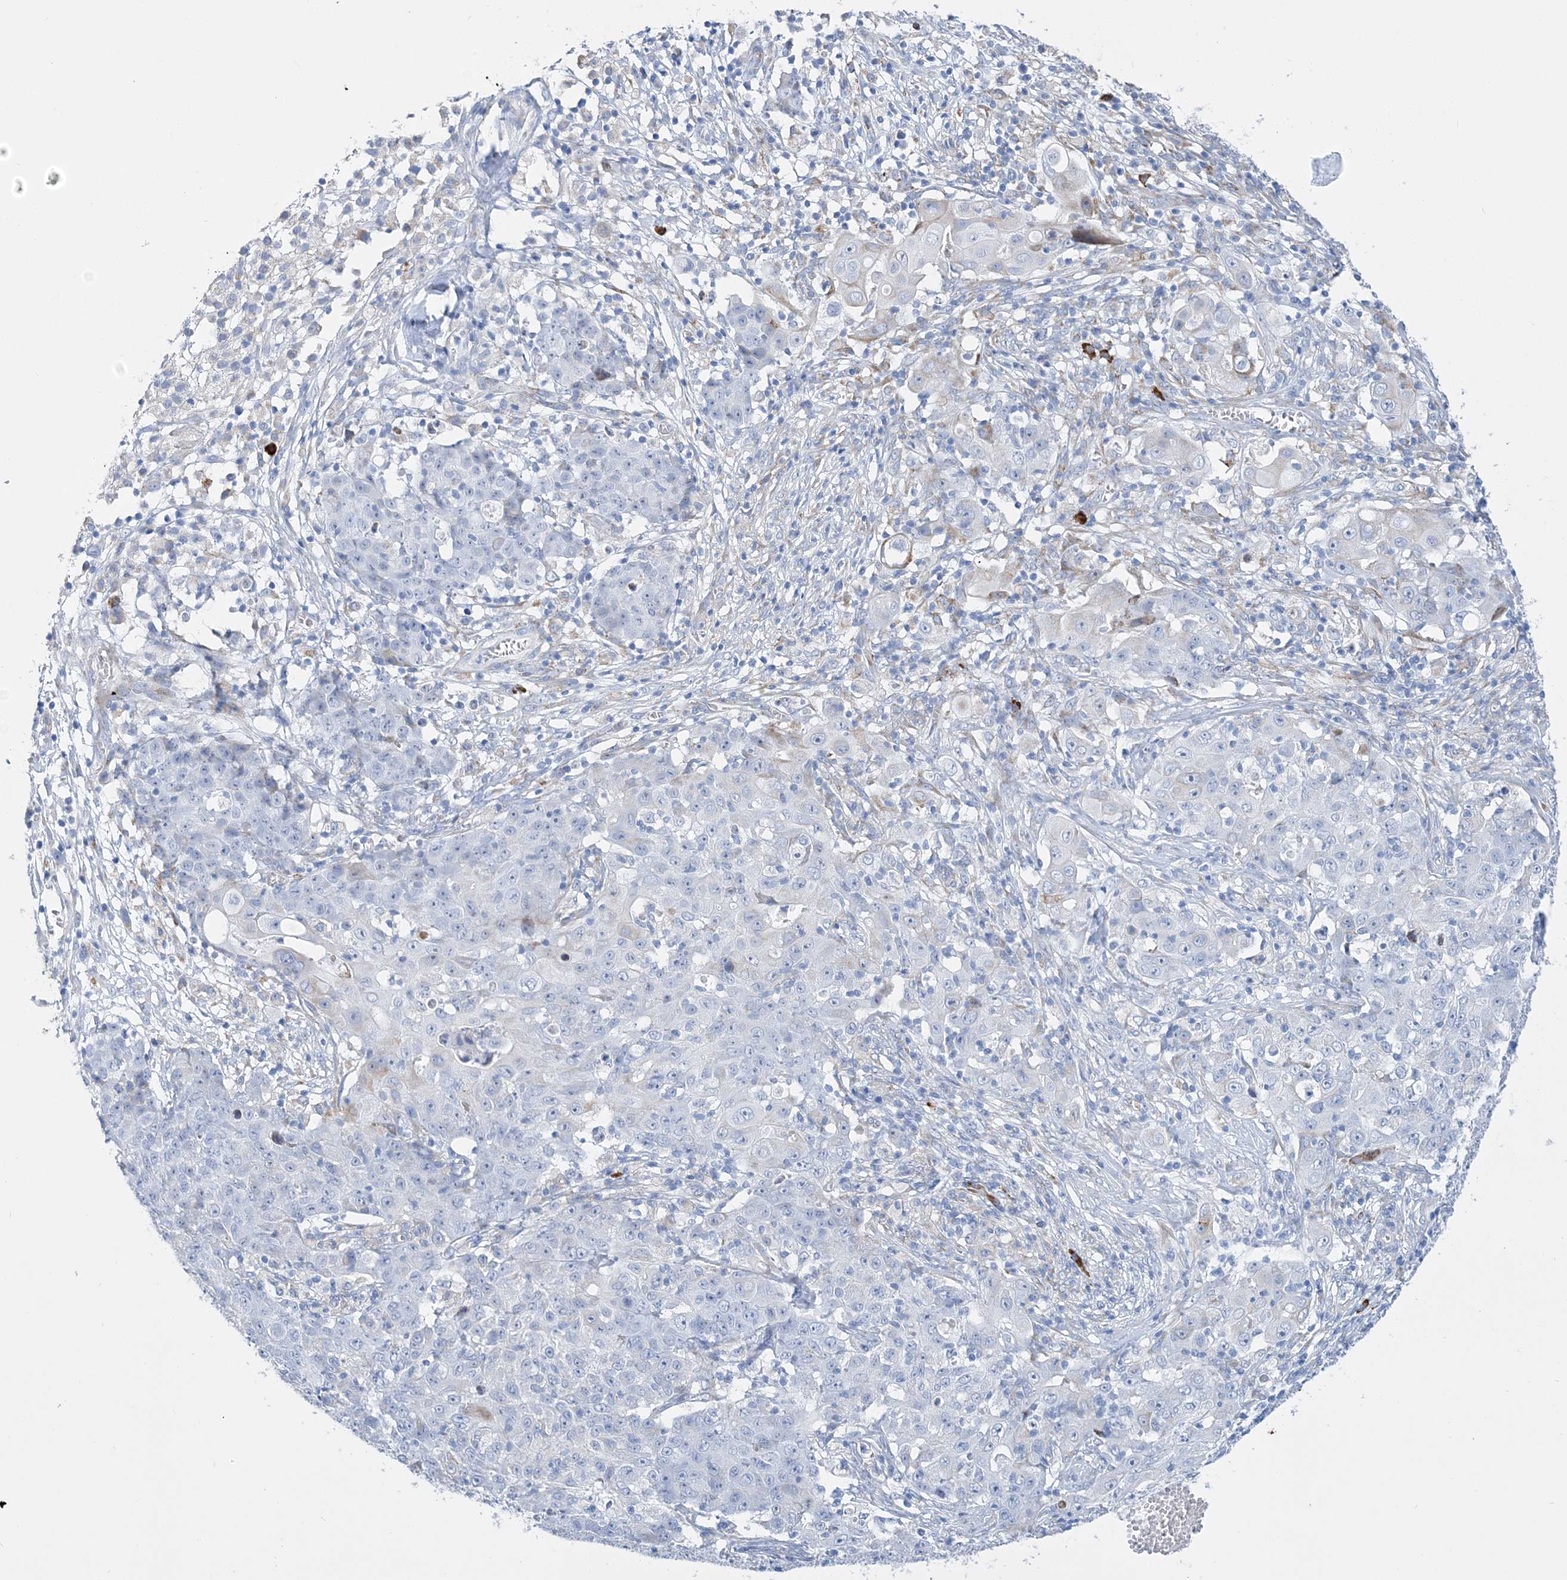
{"staining": {"intensity": "negative", "quantity": "none", "location": "none"}, "tissue": "ovarian cancer", "cell_type": "Tumor cells", "image_type": "cancer", "snomed": [{"axis": "morphology", "description": "Carcinoma, endometroid"}, {"axis": "topography", "description": "Ovary"}], "caption": "Immunohistochemical staining of human ovarian cancer displays no significant expression in tumor cells.", "gene": "TSPYL6", "patient": {"sex": "female", "age": 42}}